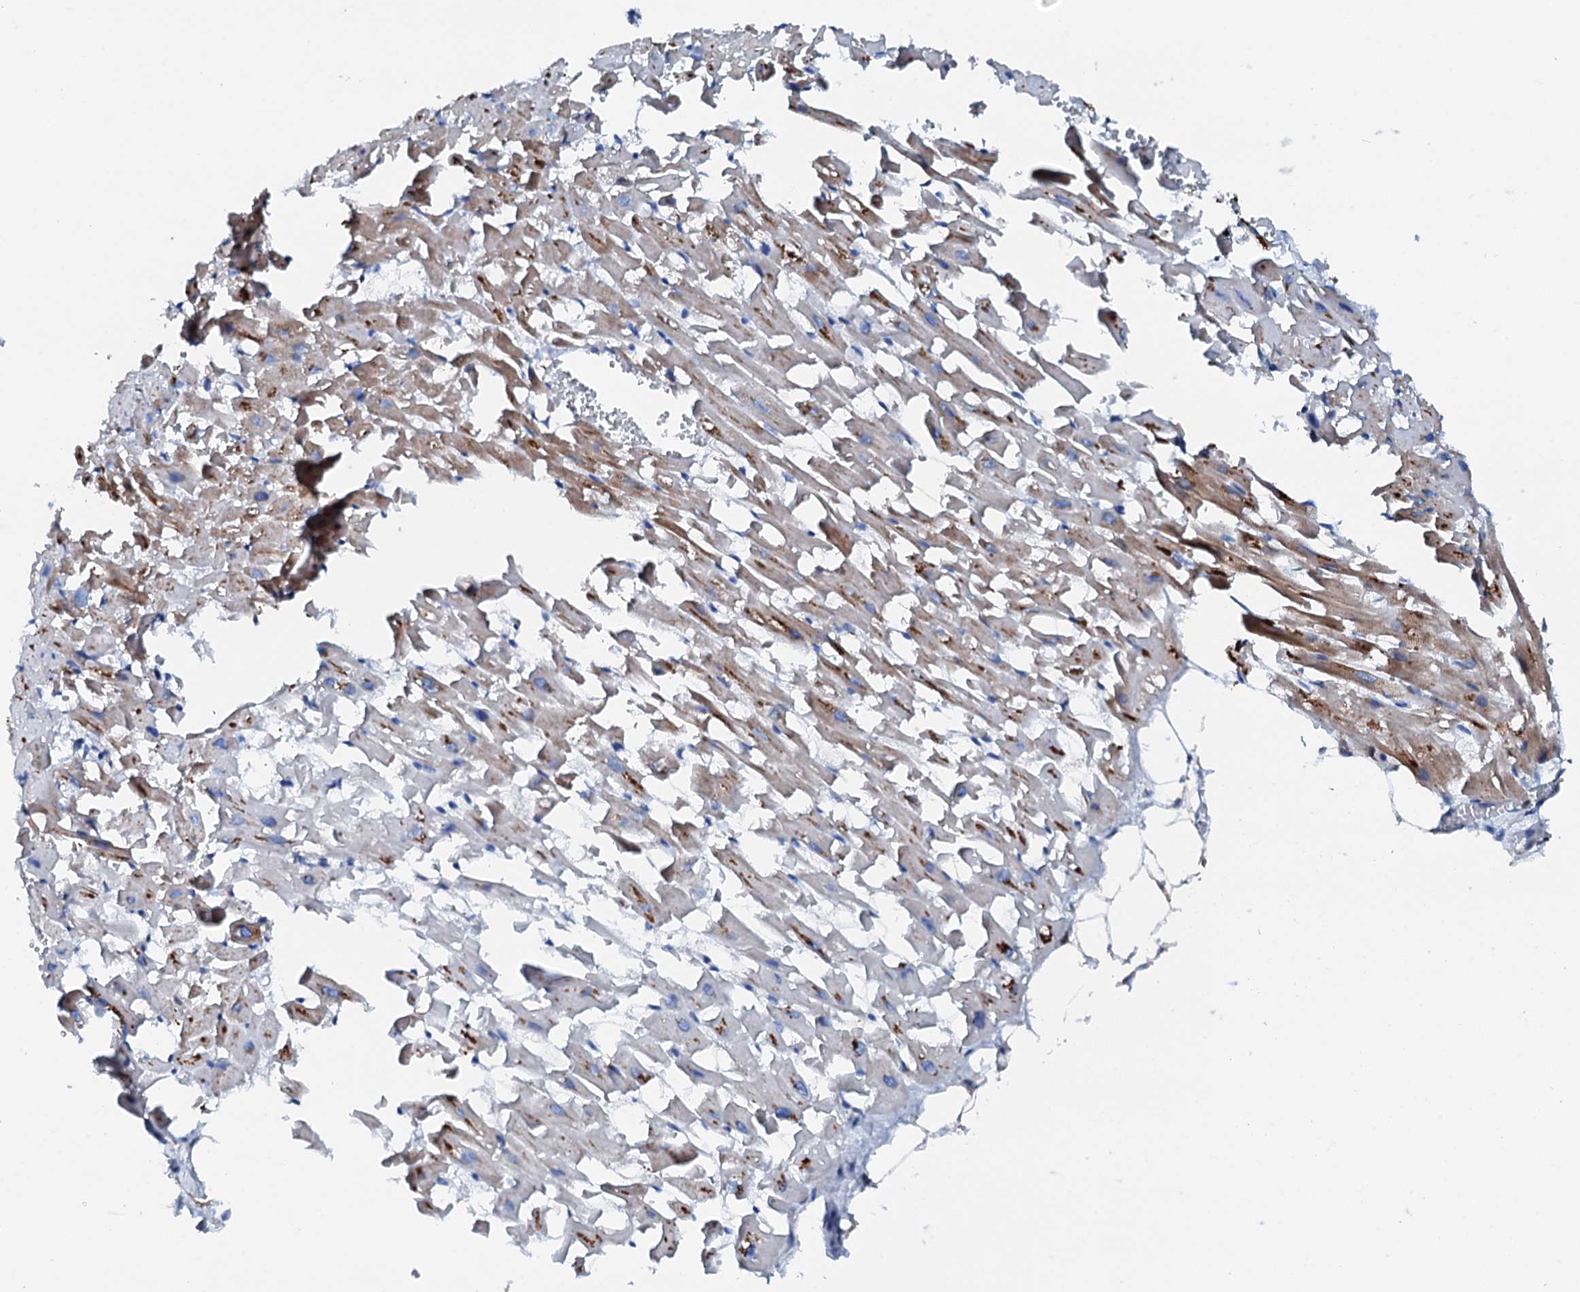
{"staining": {"intensity": "moderate", "quantity": "<25%", "location": "cytoplasmic/membranous"}, "tissue": "heart muscle", "cell_type": "Cardiomyocytes", "image_type": "normal", "snomed": [{"axis": "morphology", "description": "Normal tissue, NOS"}, {"axis": "topography", "description": "Heart"}], "caption": "Heart muscle stained with a brown dye demonstrates moderate cytoplasmic/membranous positive staining in approximately <25% of cardiomyocytes.", "gene": "GFOD2", "patient": {"sex": "female", "age": 64}}